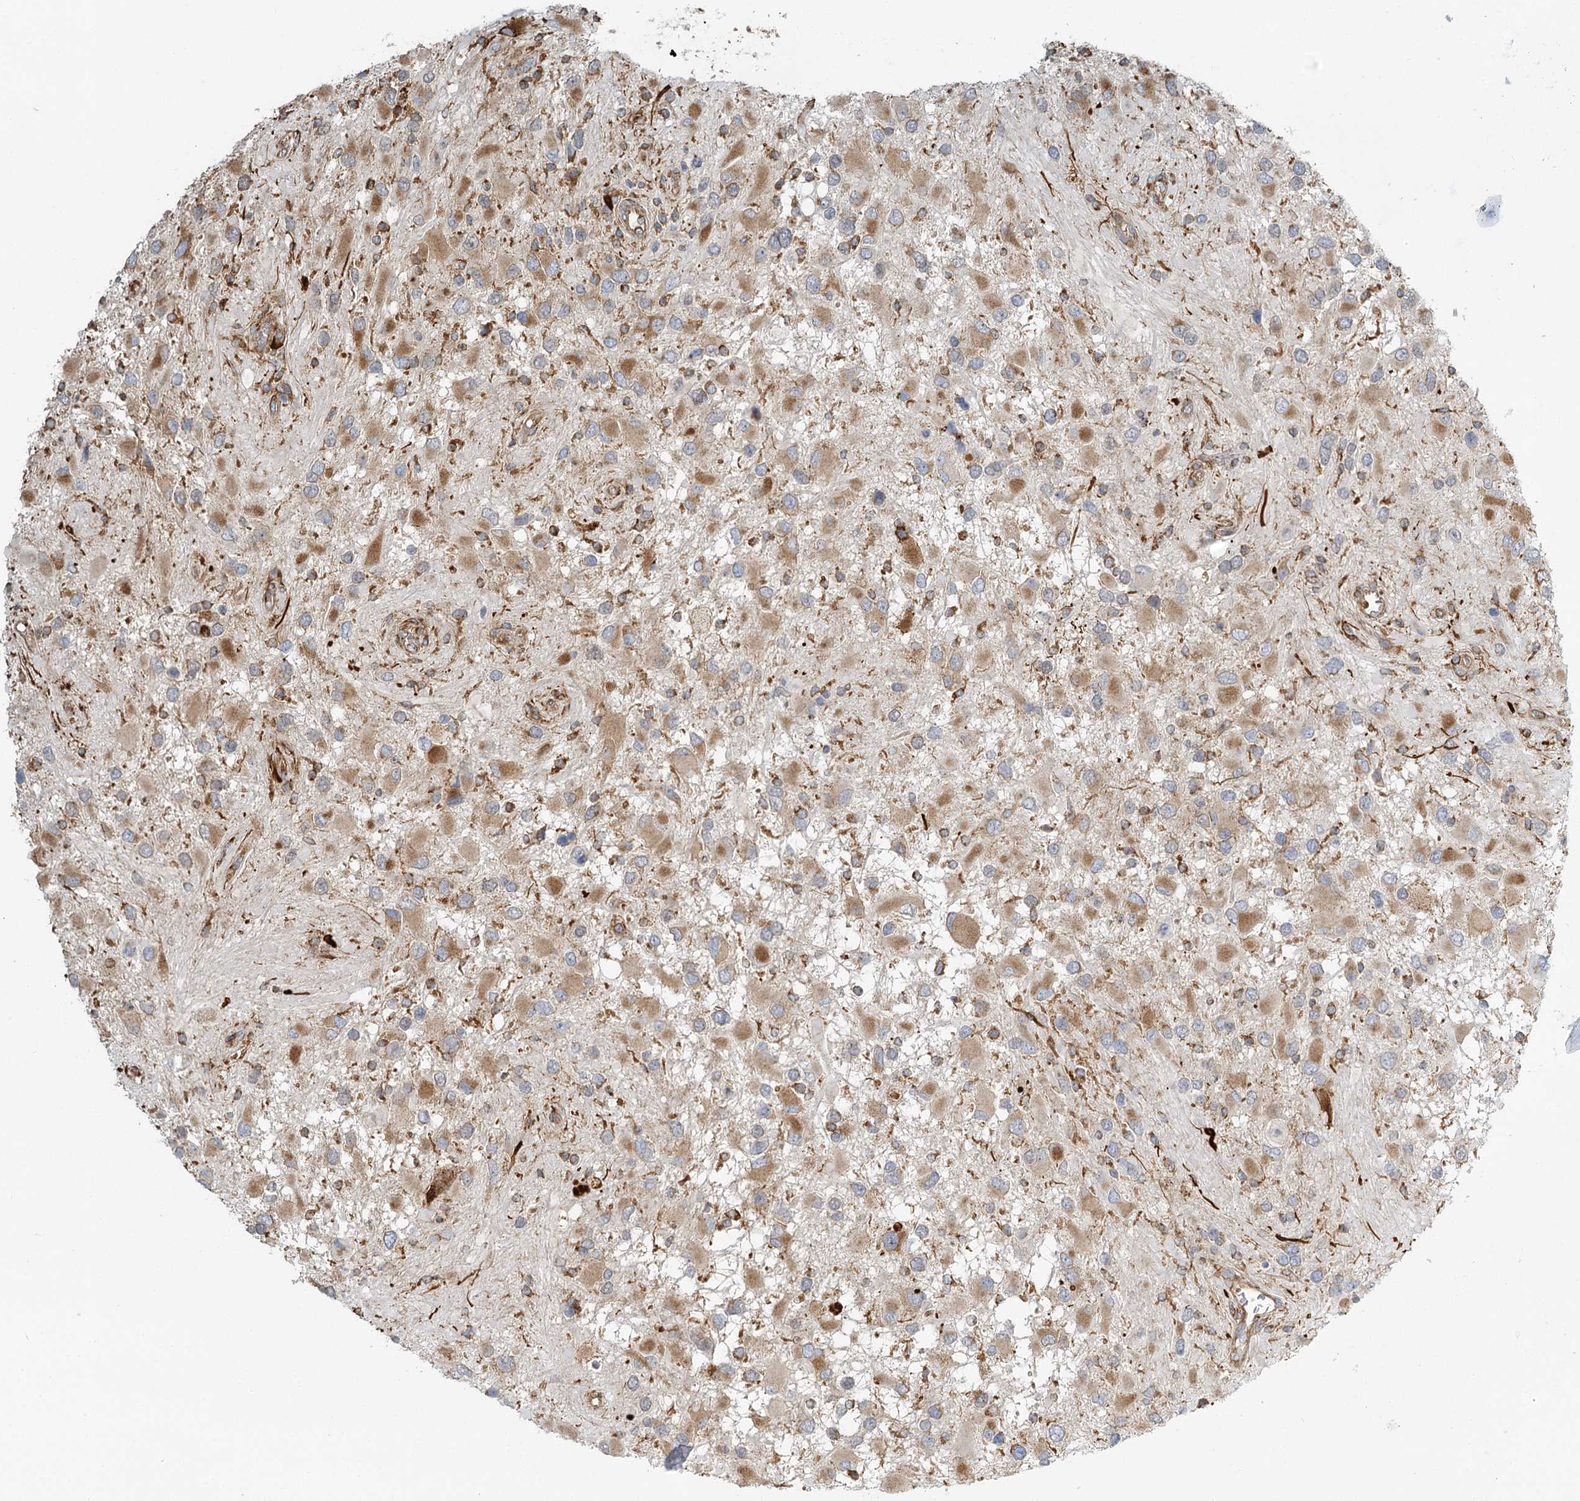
{"staining": {"intensity": "moderate", "quantity": "25%-75%", "location": "cytoplasmic/membranous"}, "tissue": "glioma", "cell_type": "Tumor cells", "image_type": "cancer", "snomed": [{"axis": "morphology", "description": "Glioma, malignant, High grade"}, {"axis": "topography", "description": "Brain"}], "caption": "Immunohistochemistry (IHC) micrograph of neoplastic tissue: human glioma stained using immunohistochemistry displays medium levels of moderate protein expression localized specifically in the cytoplasmic/membranous of tumor cells, appearing as a cytoplasmic/membranous brown color.", "gene": "TAS1R1", "patient": {"sex": "male", "age": 53}}